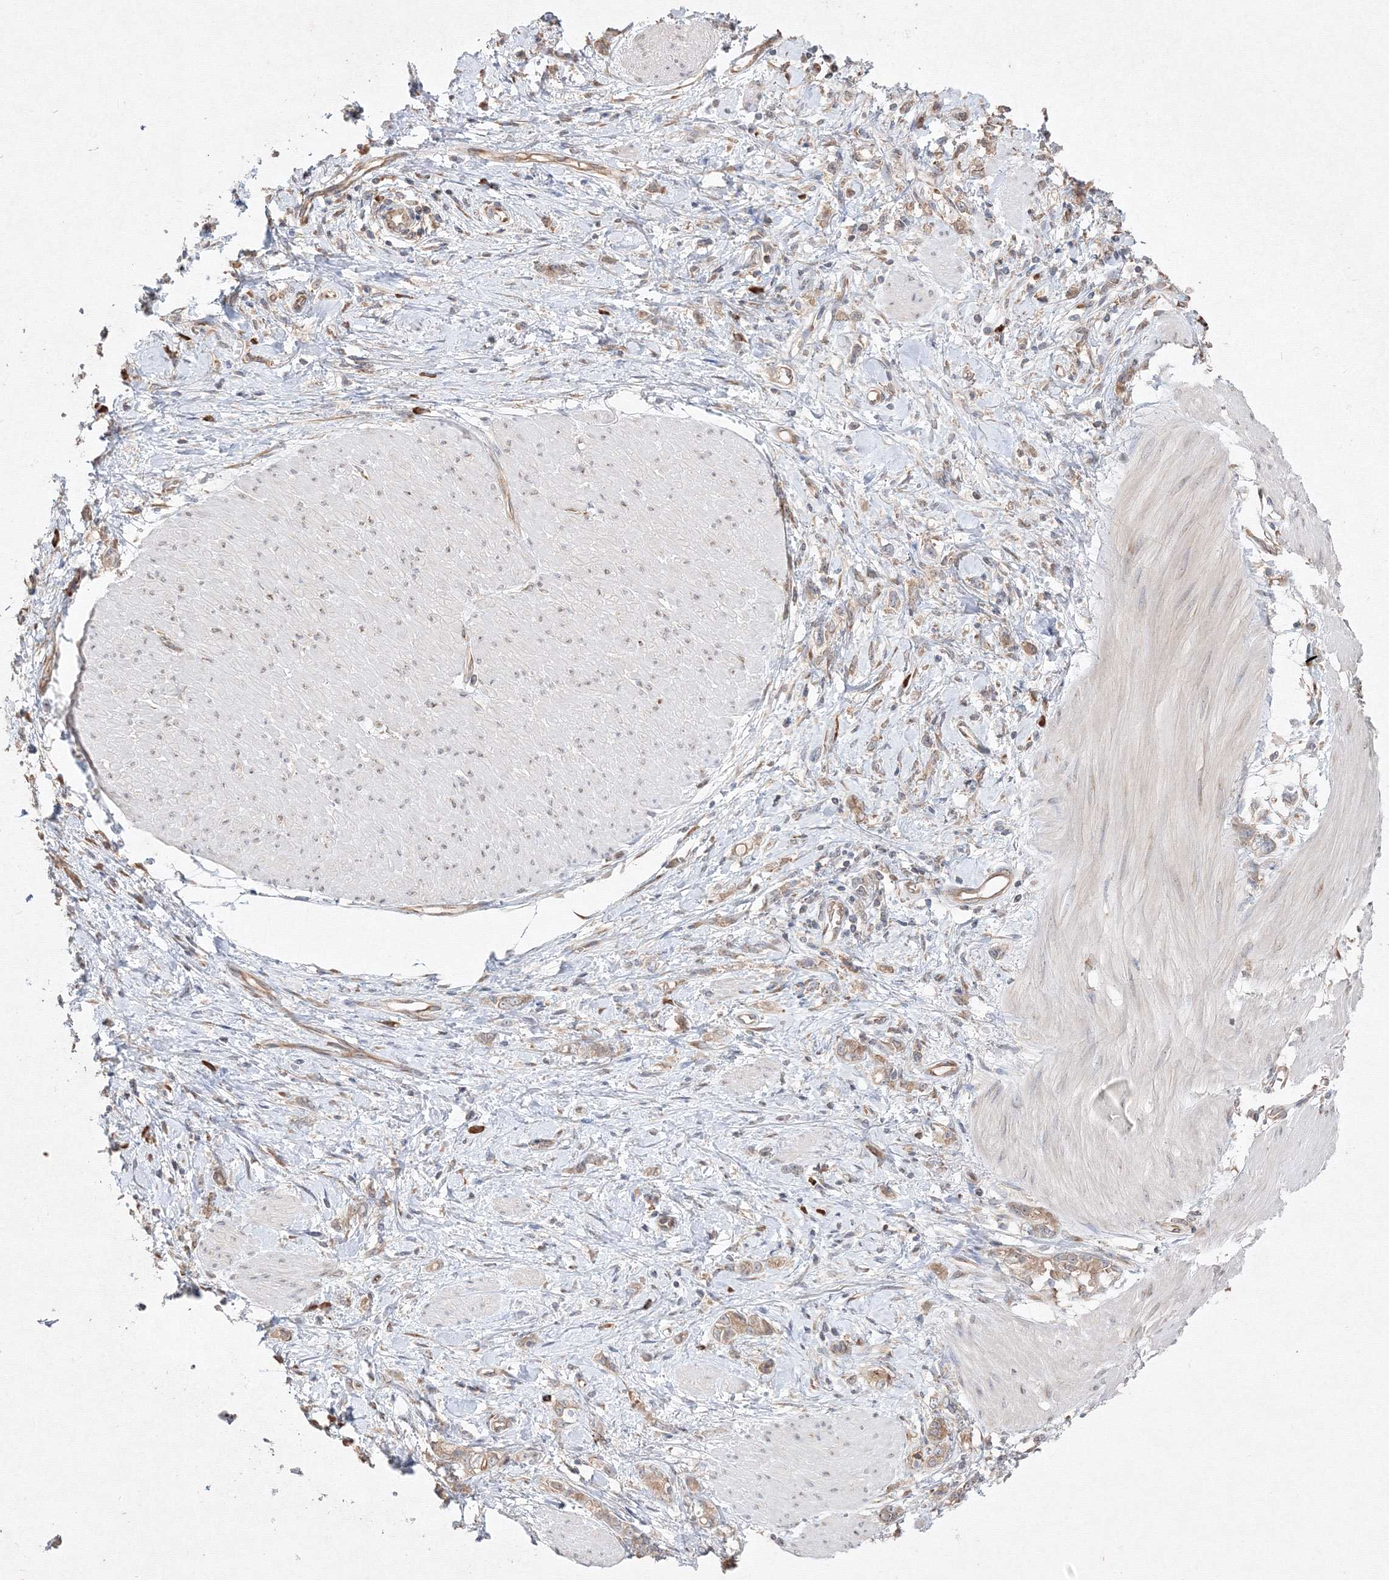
{"staining": {"intensity": "weak", "quantity": "<25%", "location": "cytoplasmic/membranous"}, "tissue": "stomach cancer", "cell_type": "Tumor cells", "image_type": "cancer", "snomed": [{"axis": "morphology", "description": "Adenocarcinoma, NOS"}, {"axis": "topography", "description": "Stomach"}], "caption": "An immunohistochemistry image of stomach cancer (adenocarcinoma) is shown. There is no staining in tumor cells of stomach cancer (adenocarcinoma).", "gene": "FBXL8", "patient": {"sex": "female", "age": 76}}